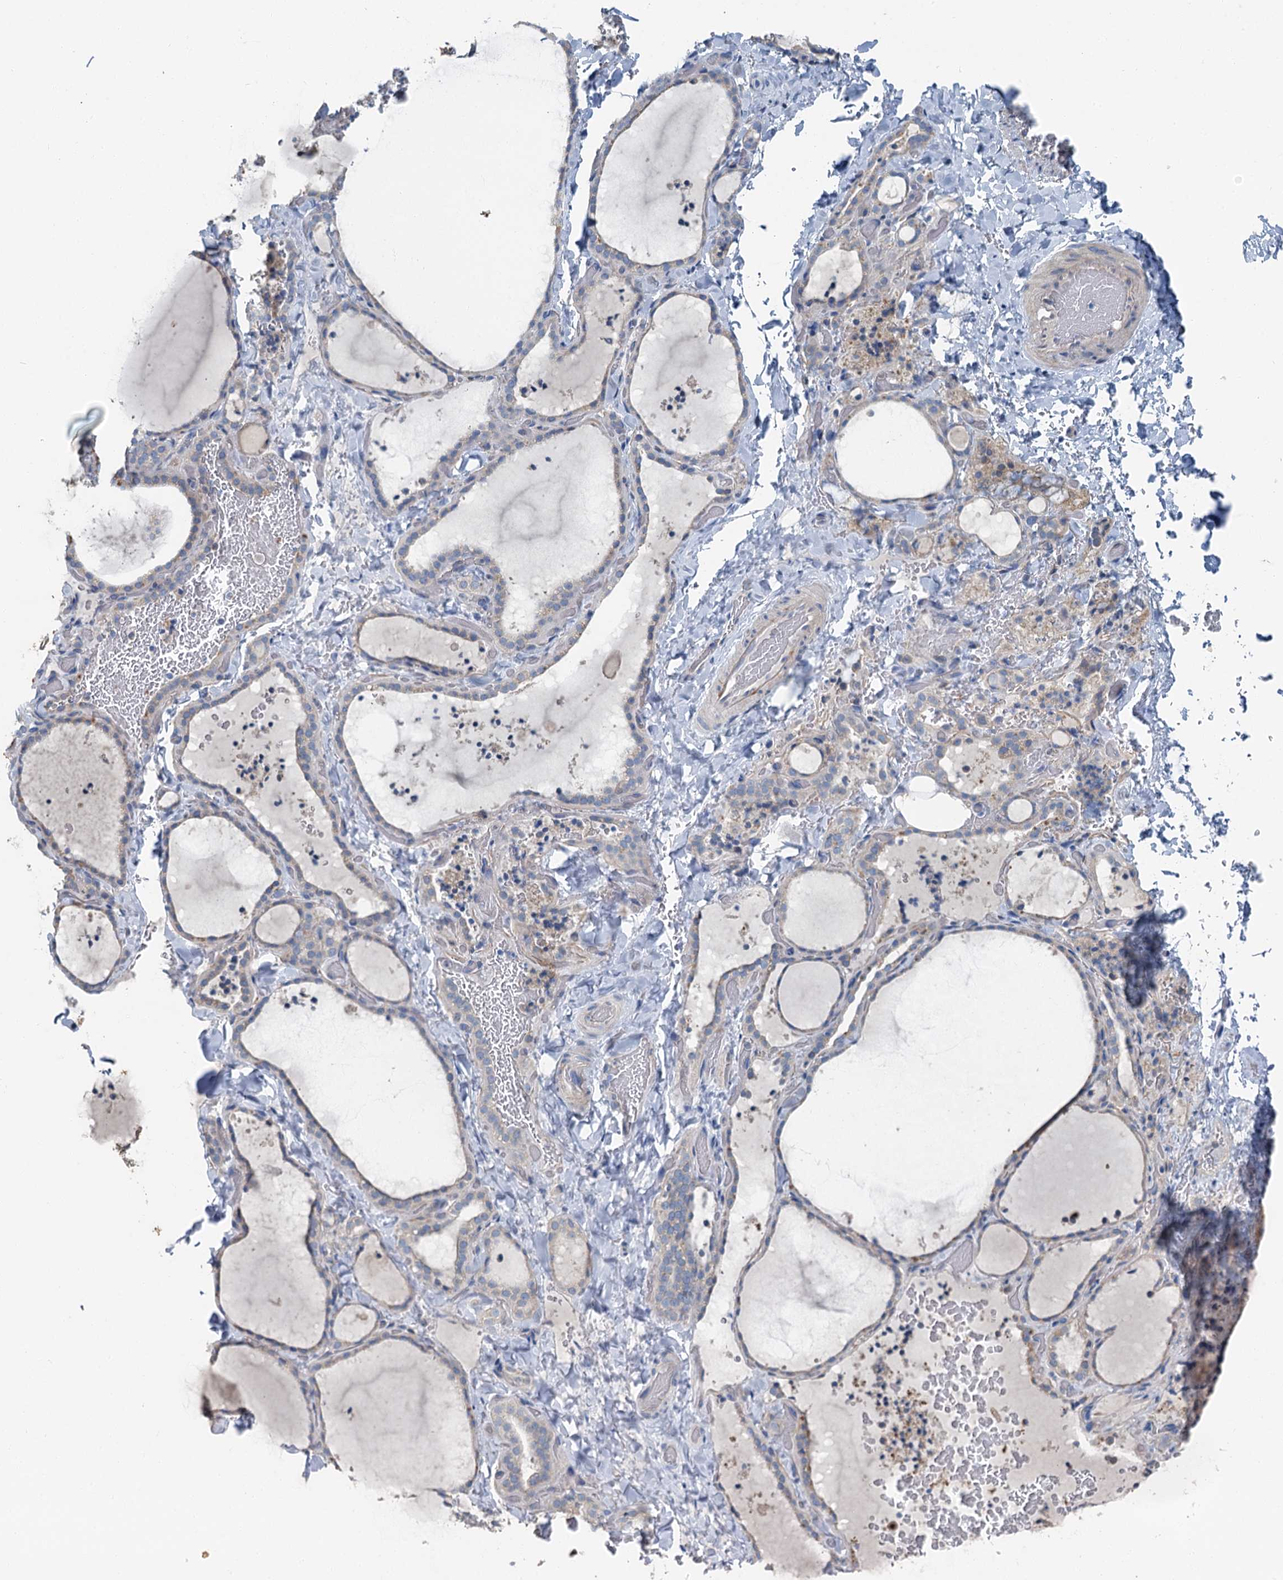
{"staining": {"intensity": "negative", "quantity": "none", "location": "none"}, "tissue": "thyroid gland", "cell_type": "Glandular cells", "image_type": "normal", "snomed": [{"axis": "morphology", "description": "Normal tissue, NOS"}, {"axis": "topography", "description": "Thyroid gland"}], "caption": "IHC photomicrograph of normal thyroid gland stained for a protein (brown), which shows no staining in glandular cells.", "gene": "C6orf120", "patient": {"sex": "female", "age": 22}}